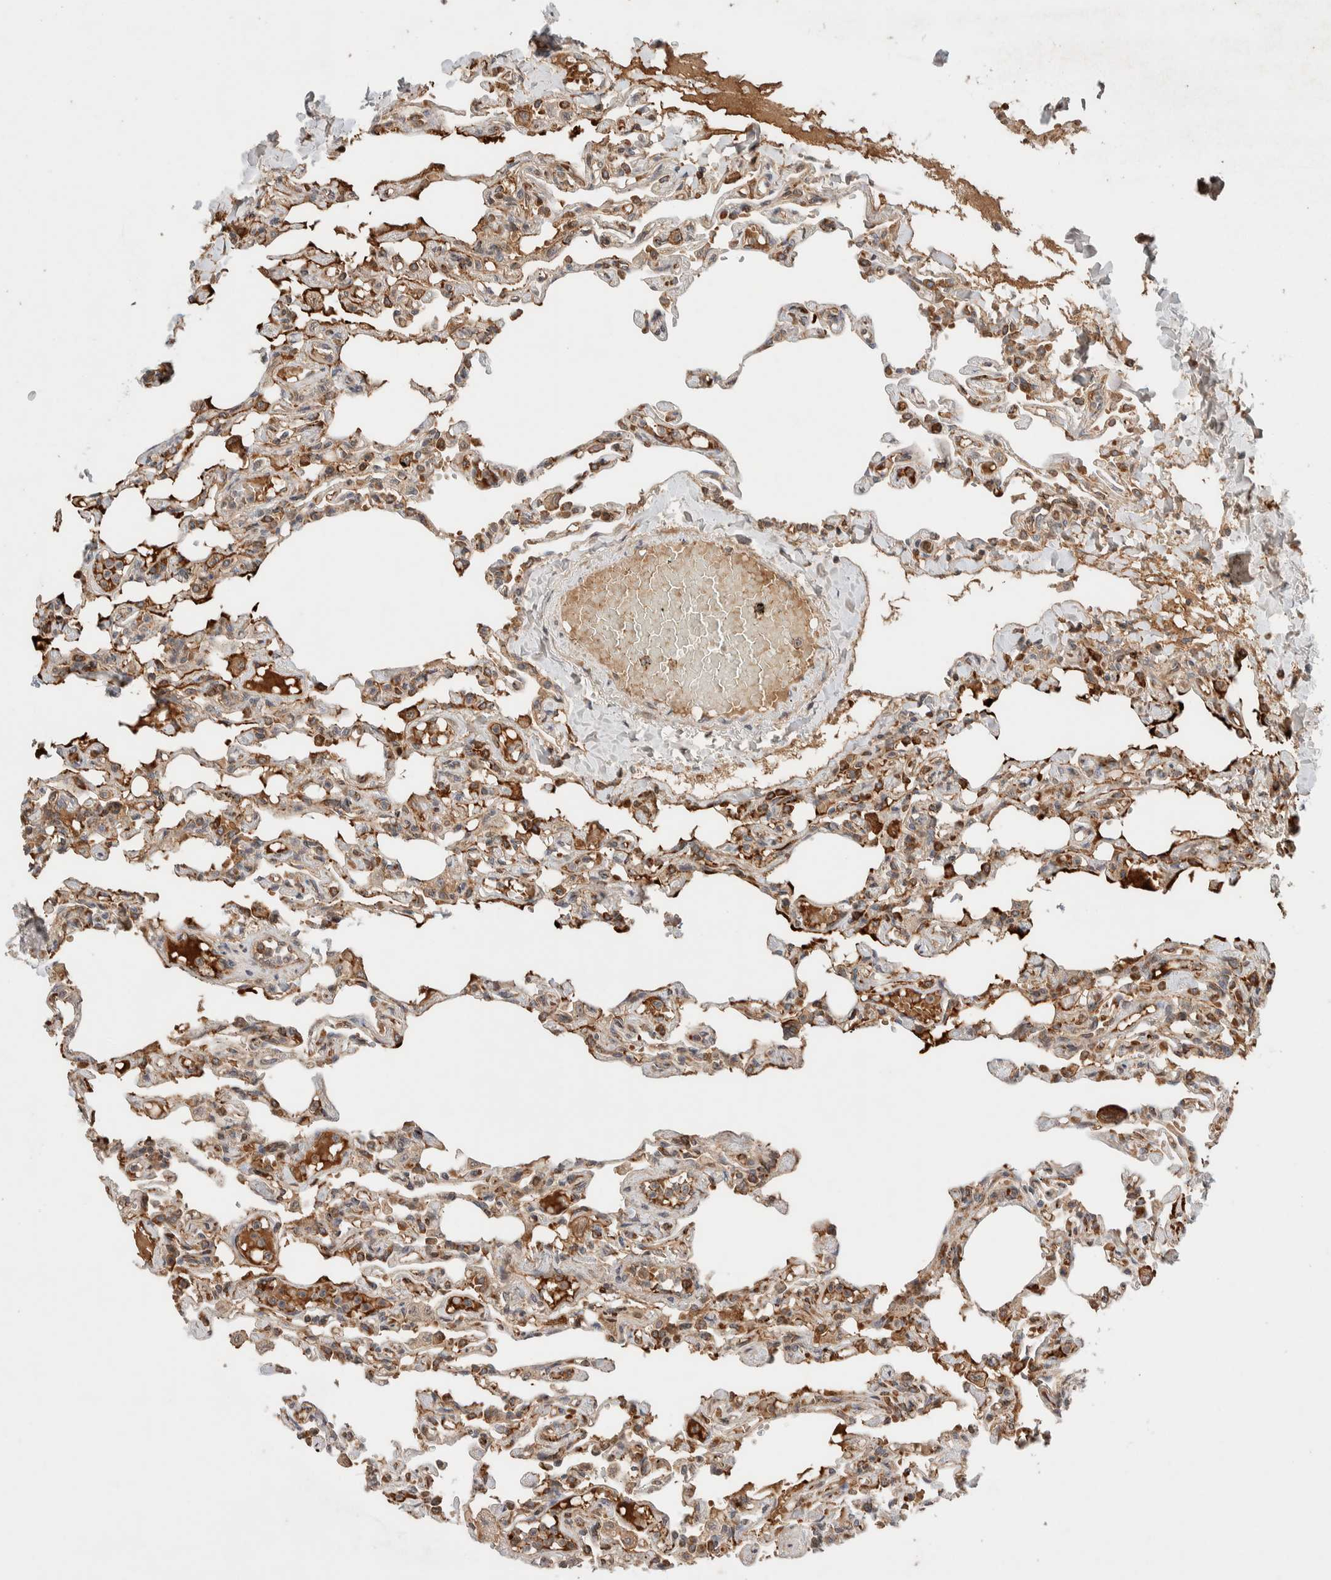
{"staining": {"intensity": "moderate", "quantity": ">75%", "location": "cytoplasmic/membranous"}, "tissue": "lung", "cell_type": "Alveolar cells", "image_type": "normal", "snomed": [{"axis": "morphology", "description": "Normal tissue, NOS"}, {"axis": "topography", "description": "Lung"}], "caption": "Protein positivity by immunohistochemistry (IHC) displays moderate cytoplasmic/membranous expression in approximately >75% of alveolar cells in benign lung.", "gene": "CASK", "patient": {"sex": "male", "age": 21}}